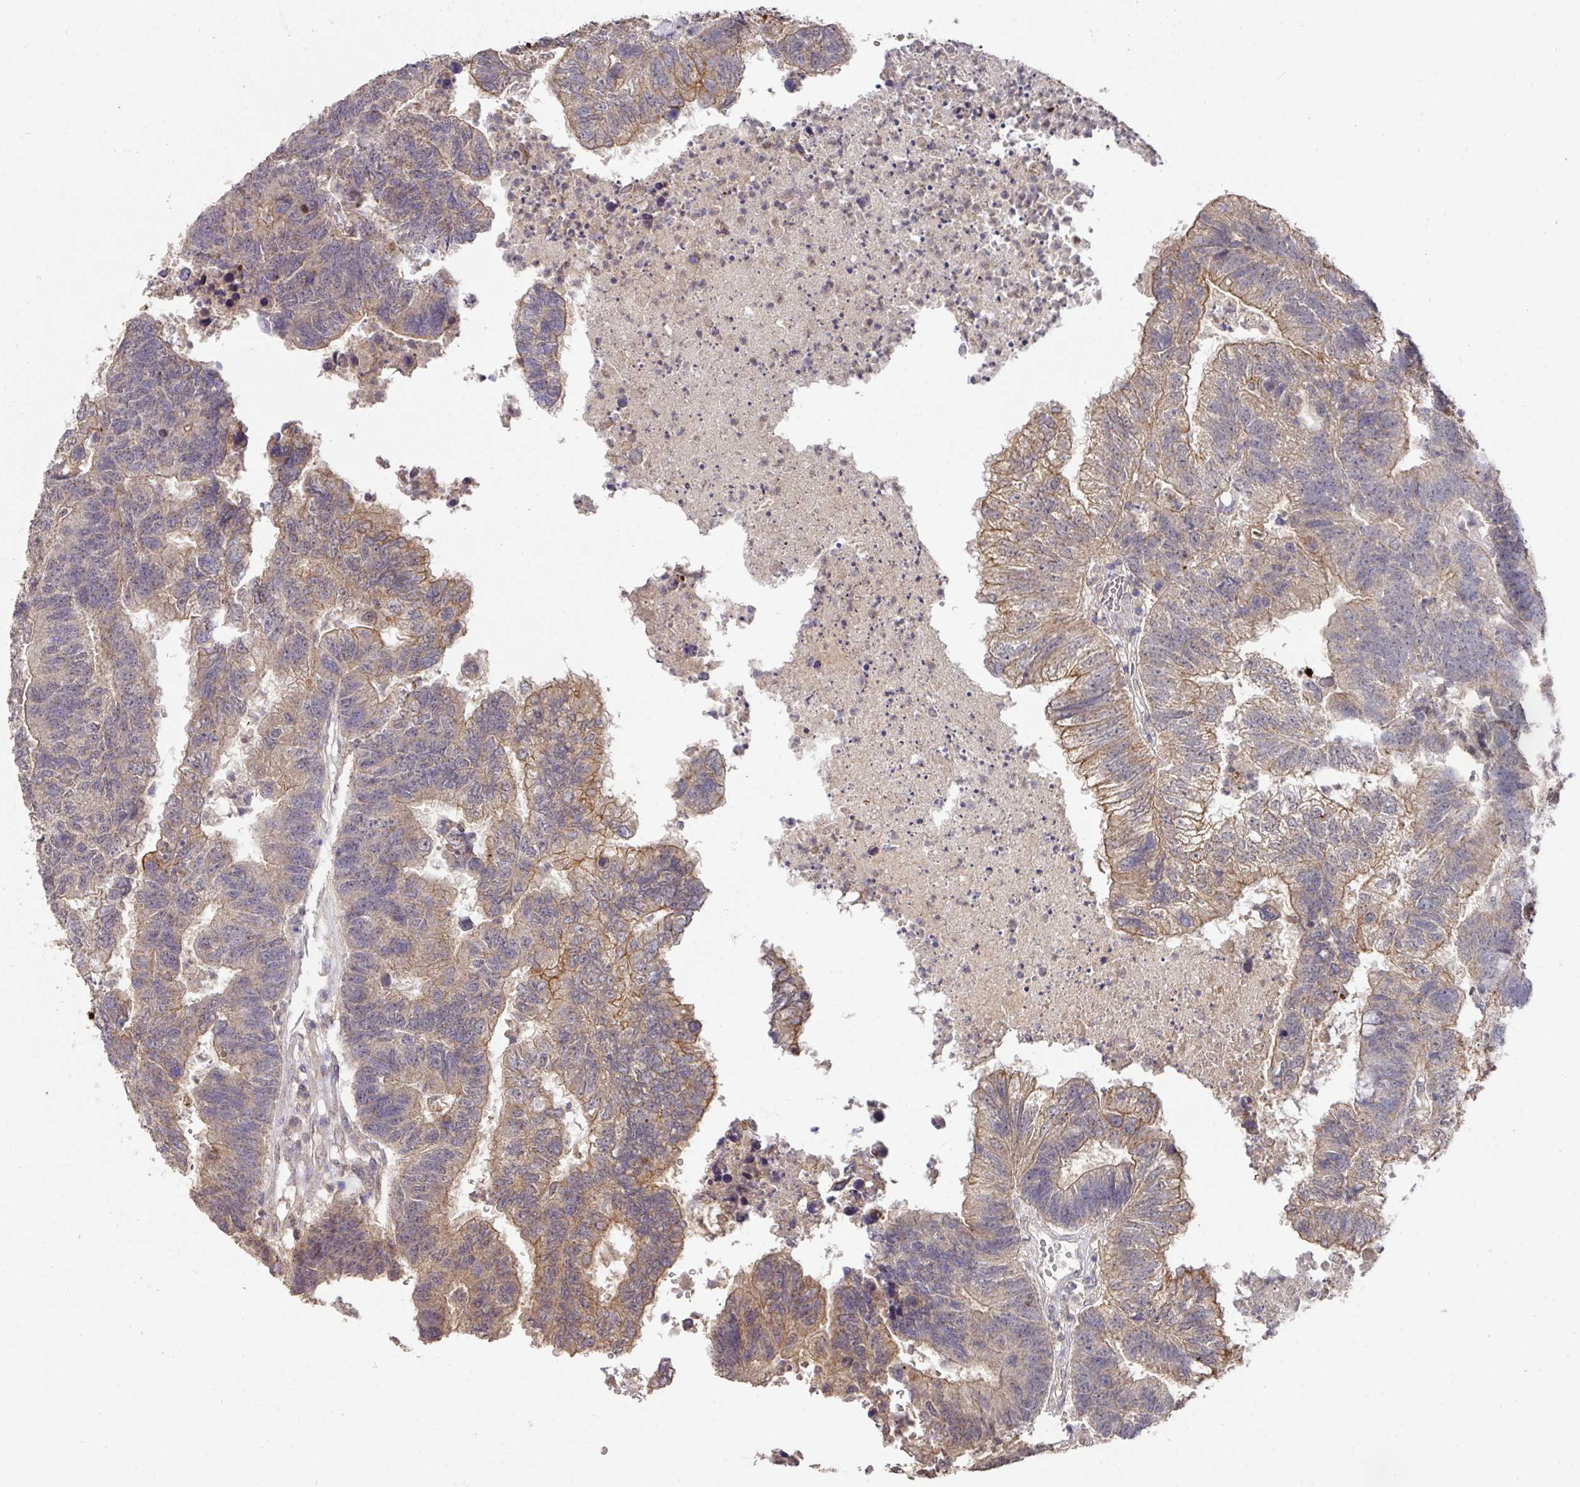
{"staining": {"intensity": "moderate", "quantity": "<25%", "location": "cytoplasmic/membranous"}, "tissue": "colorectal cancer", "cell_type": "Tumor cells", "image_type": "cancer", "snomed": [{"axis": "morphology", "description": "Adenocarcinoma, NOS"}, {"axis": "topography", "description": "Colon"}], "caption": "This is a histology image of immunohistochemistry staining of colorectal cancer, which shows moderate staining in the cytoplasmic/membranous of tumor cells.", "gene": "EXTL3", "patient": {"sex": "female", "age": 48}}